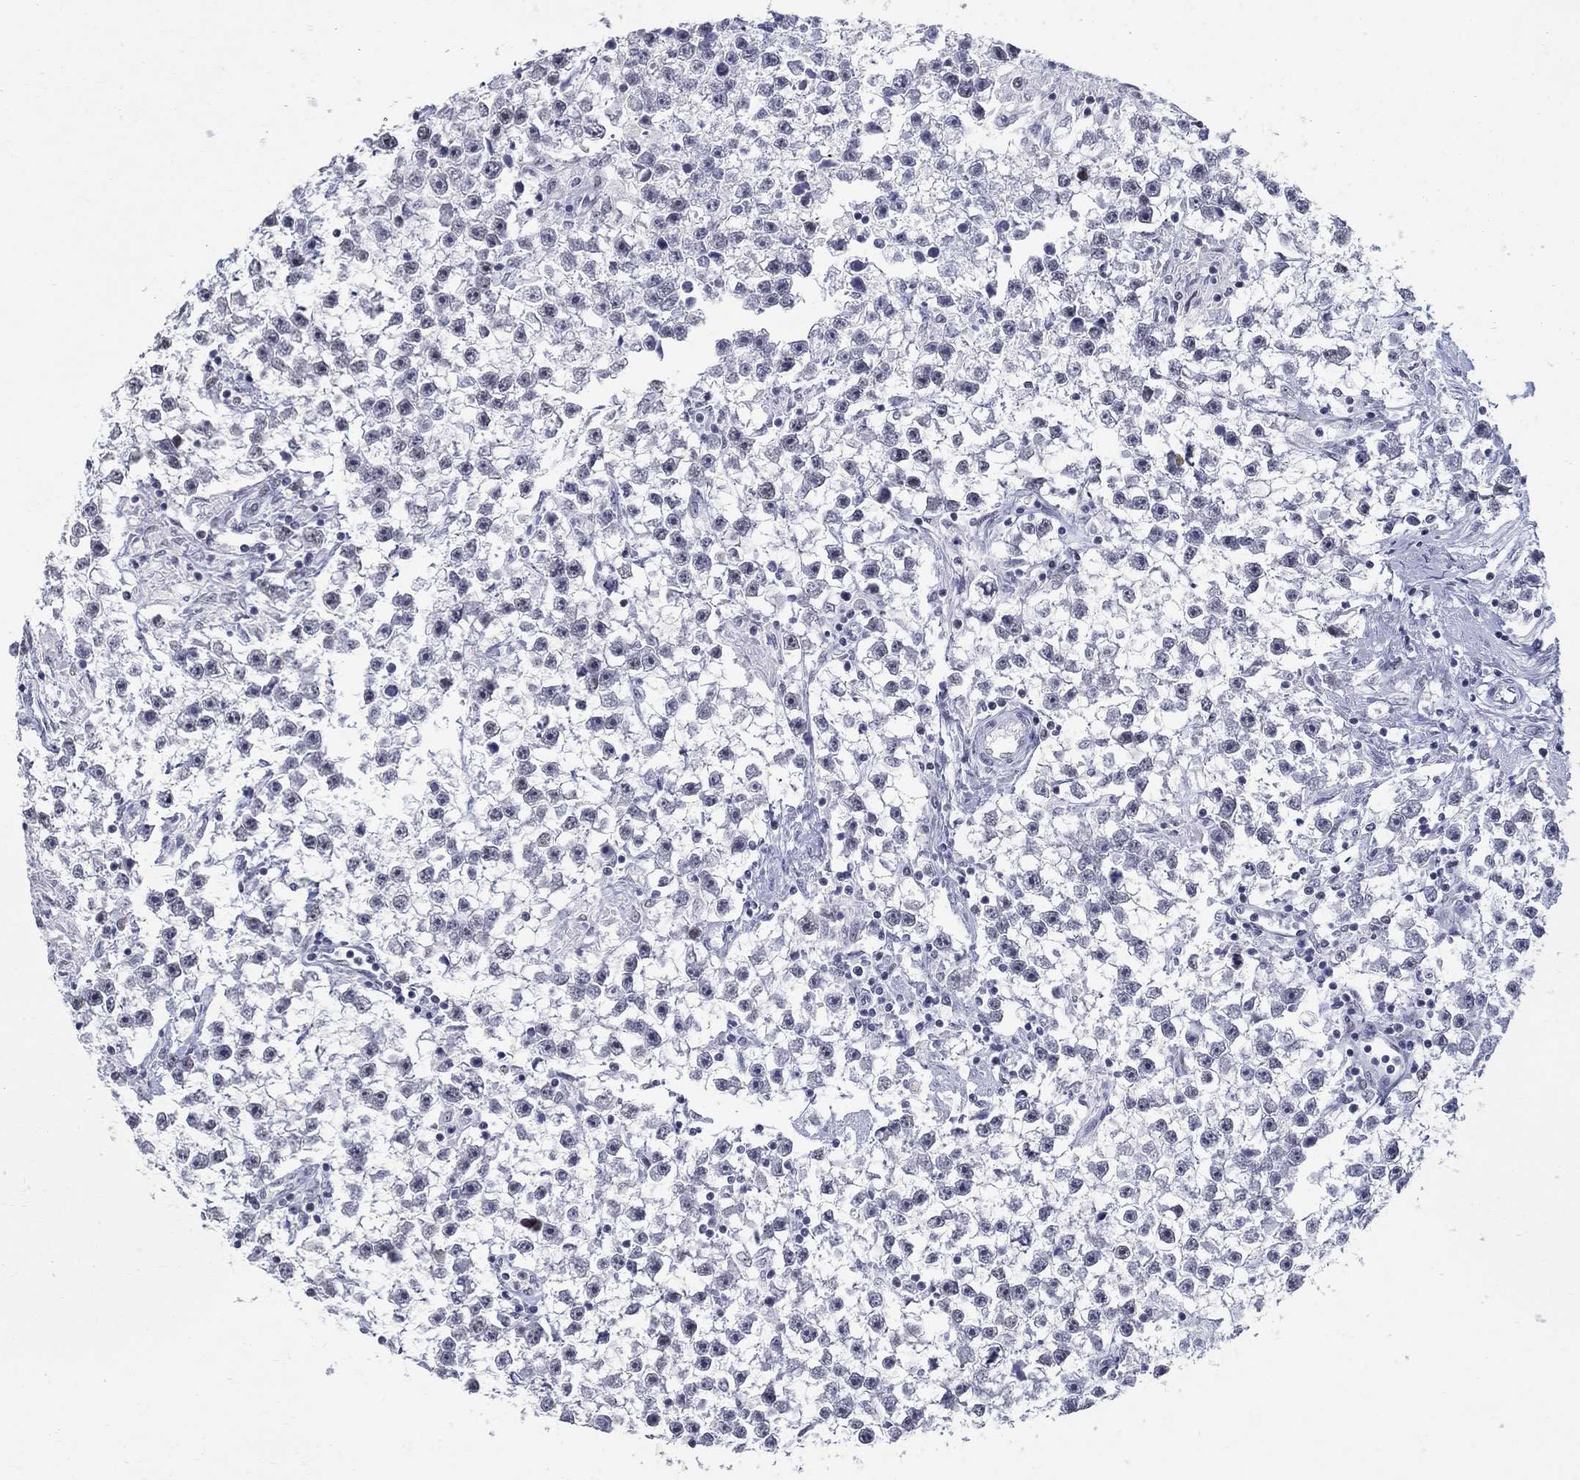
{"staining": {"intensity": "negative", "quantity": "none", "location": "none"}, "tissue": "testis cancer", "cell_type": "Tumor cells", "image_type": "cancer", "snomed": [{"axis": "morphology", "description": "Seminoma, NOS"}, {"axis": "topography", "description": "Testis"}], "caption": "Immunohistochemistry photomicrograph of neoplastic tissue: human testis cancer (seminoma) stained with DAB (3,3'-diaminobenzidine) shows no significant protein expression in tumor cells. The staining was performed using DAB (3,3'-diaminobenzidine) to visualize the protein expression in brown, while the nuclei were stained in blue with hematoxylin (Magnification: 20x).", "gene": "BHLHE22", "patient": {"sex": "male", "age": 59}}